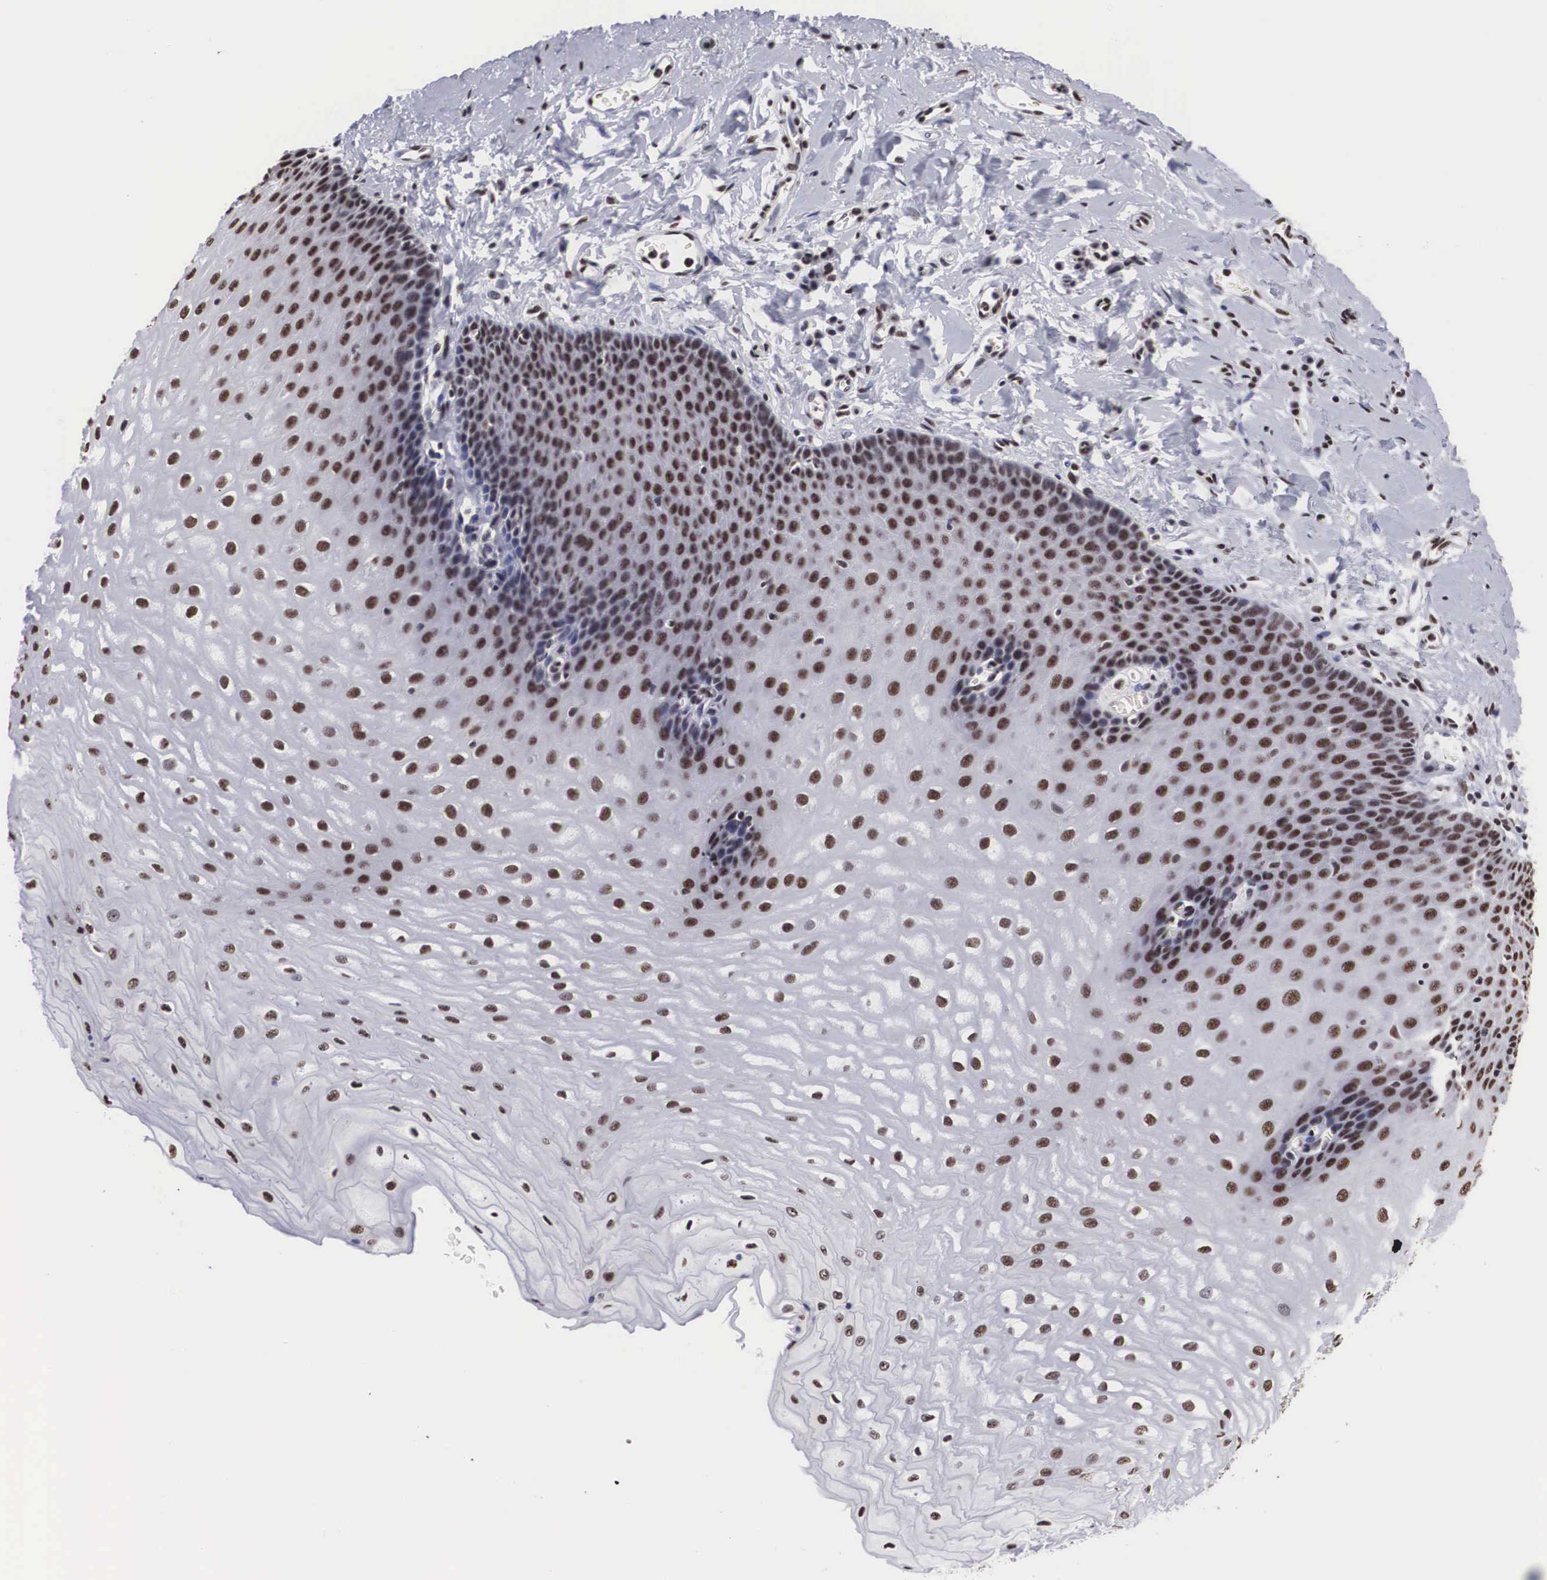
{"staining": {"intensity": "moderate", "quantity": "25%-75%", "location": "nuclear"}, "tissue": "esophagus", "cell_type": "Squamous epithelial cells", "image_type": "normal", "snomed": [{"axis": "morphology", "description": "Normal tissue, NOS"}, {"axis": "topography", "description": "Esophagus"}], "caption": "Brown immunohistochemical staining in unremarkable human esophagus displays moderate nuclear staining in about 25%-75% of squamous epithelial cells.", "gene": "ACIN1", "patient": {"sex": "male", "age": 70}}